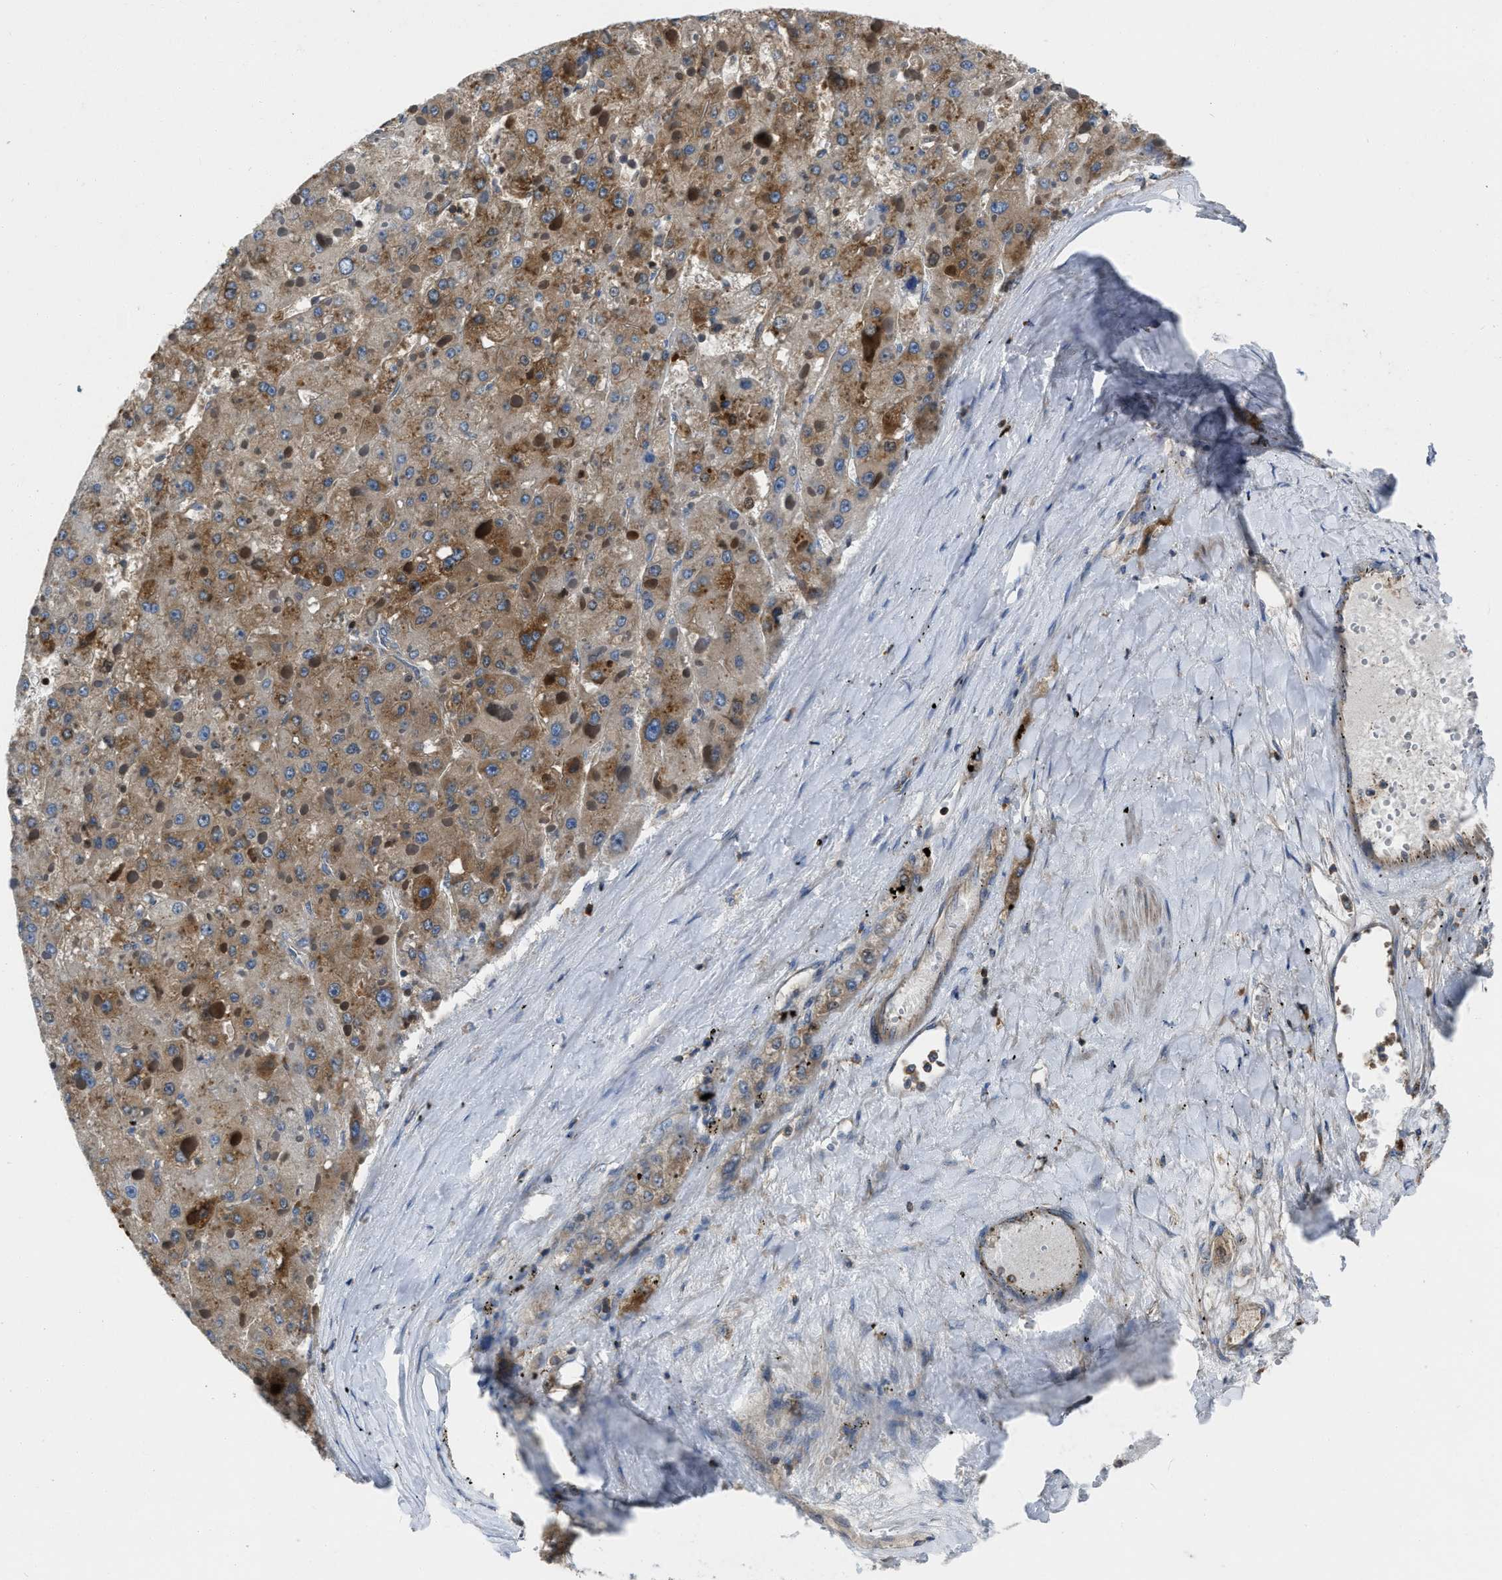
{"staining": {"intensity": "moderate", "quantity": ">75%", "location": "cytoplasmic/membranous"}, "tissue": "liver cancer", "cell_type": "Tumor cells", "image_type": "cancer", "snomed": [{"axis": "morphology", "description": "Carcinoma, Hepatocellular, NOS"}, {"axis": "topography", "description": "Liver"}], "caption": "A brown stain highlights moderate cytoplasmic/membranous expression of a protein in human liver cancer (hepatocellular carcinoma) tumor cells.", "gene": "YARS1", "patient": {"sex": "female", "age": 73}}